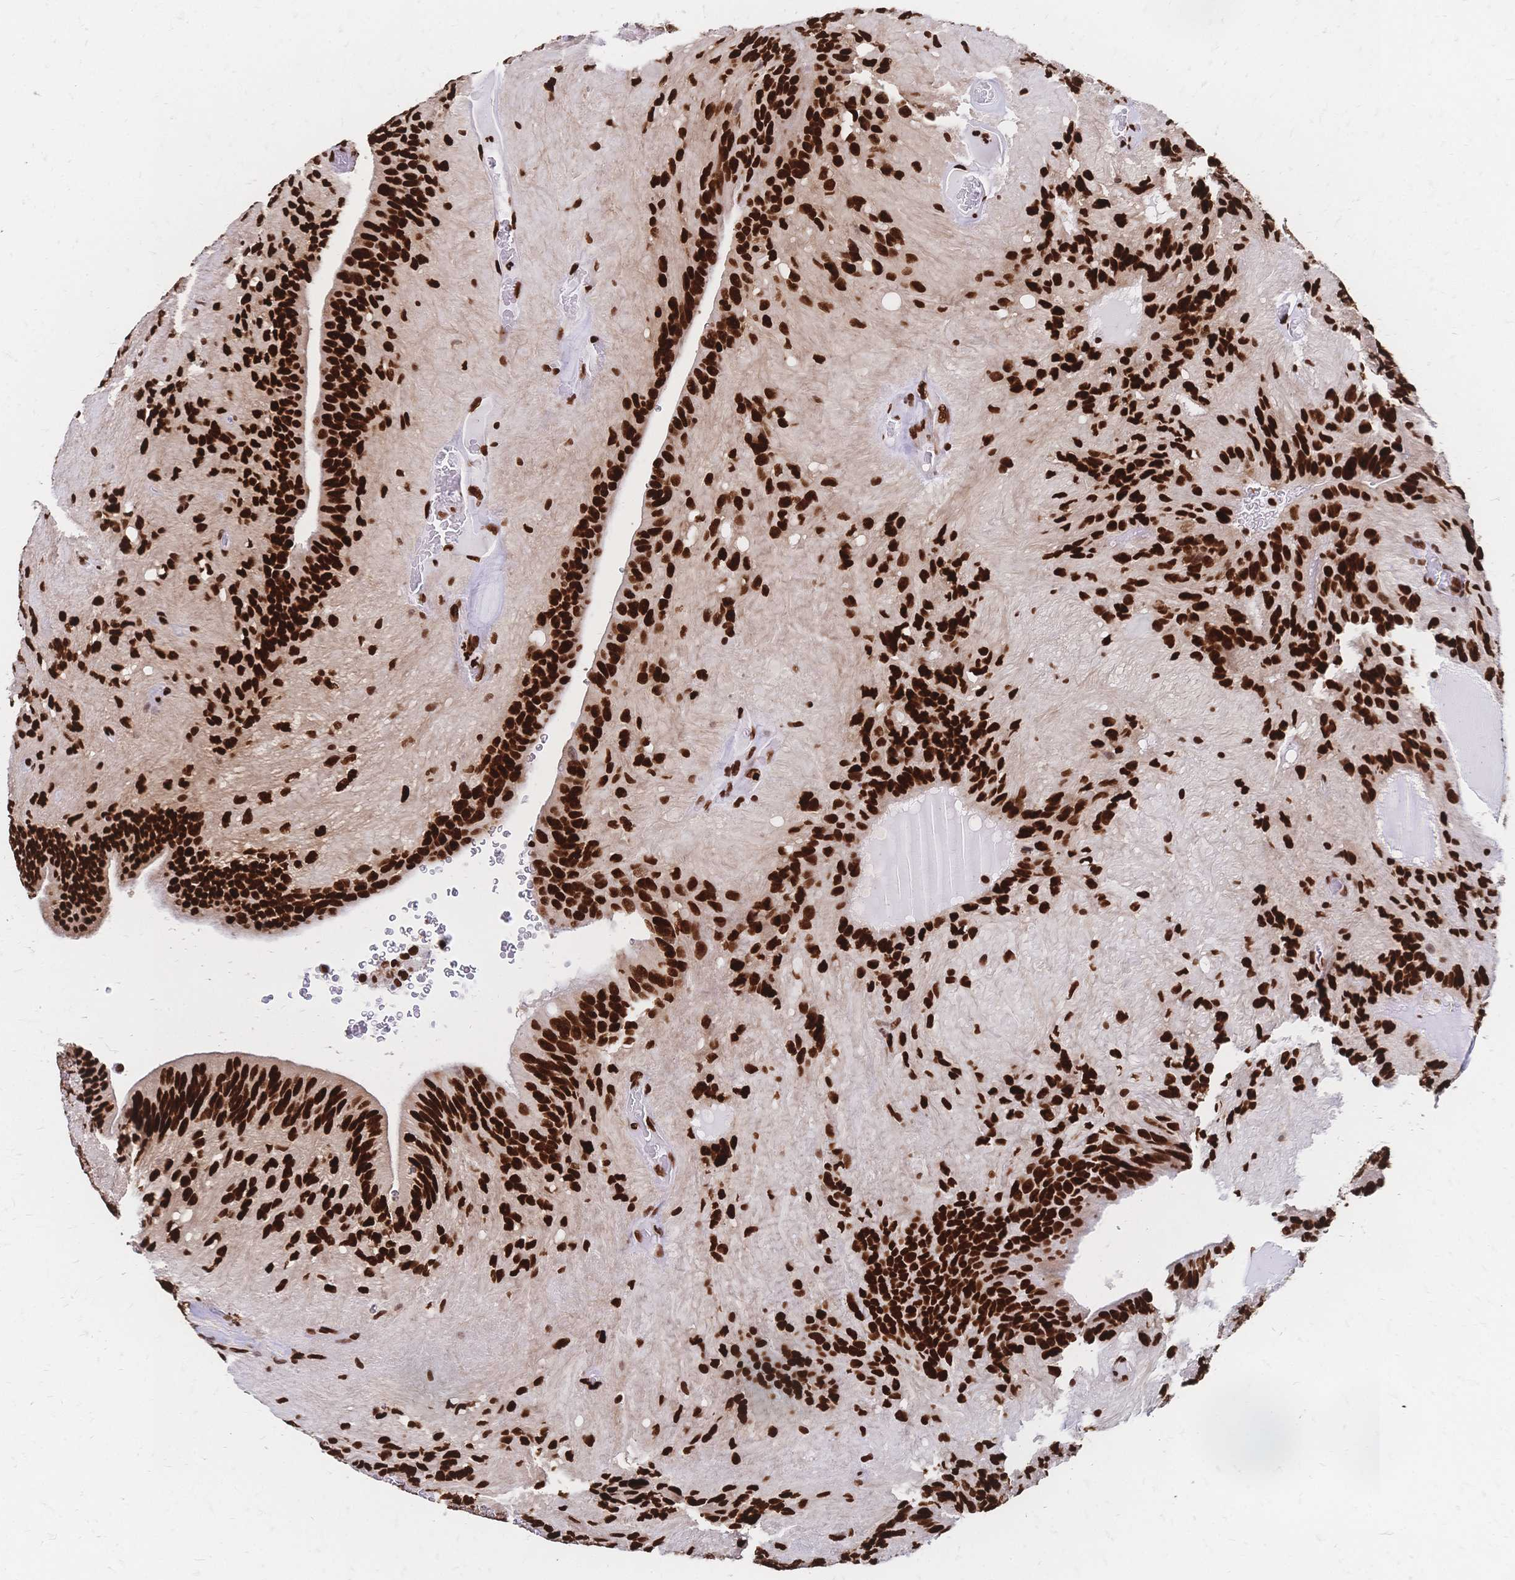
{"staining": {"intensity": "strong", "quantity": ">75%", "location": "nuclear"}, "tissue": "glioma", "cell_type": "Tumor cells", "image_type": "cancer", "snomed": [{"axis": "morphology", "description": "Glioma, malignant, Low grade"}, {"axis": "topography", "description": "Brain"}], "caption": "A brown stain highlights strong nuclear expression of a protein in human malignant low-grade glioma tumor cells.", "gene": "HDGF", "patient": {"sex": "male", "age": 31}}